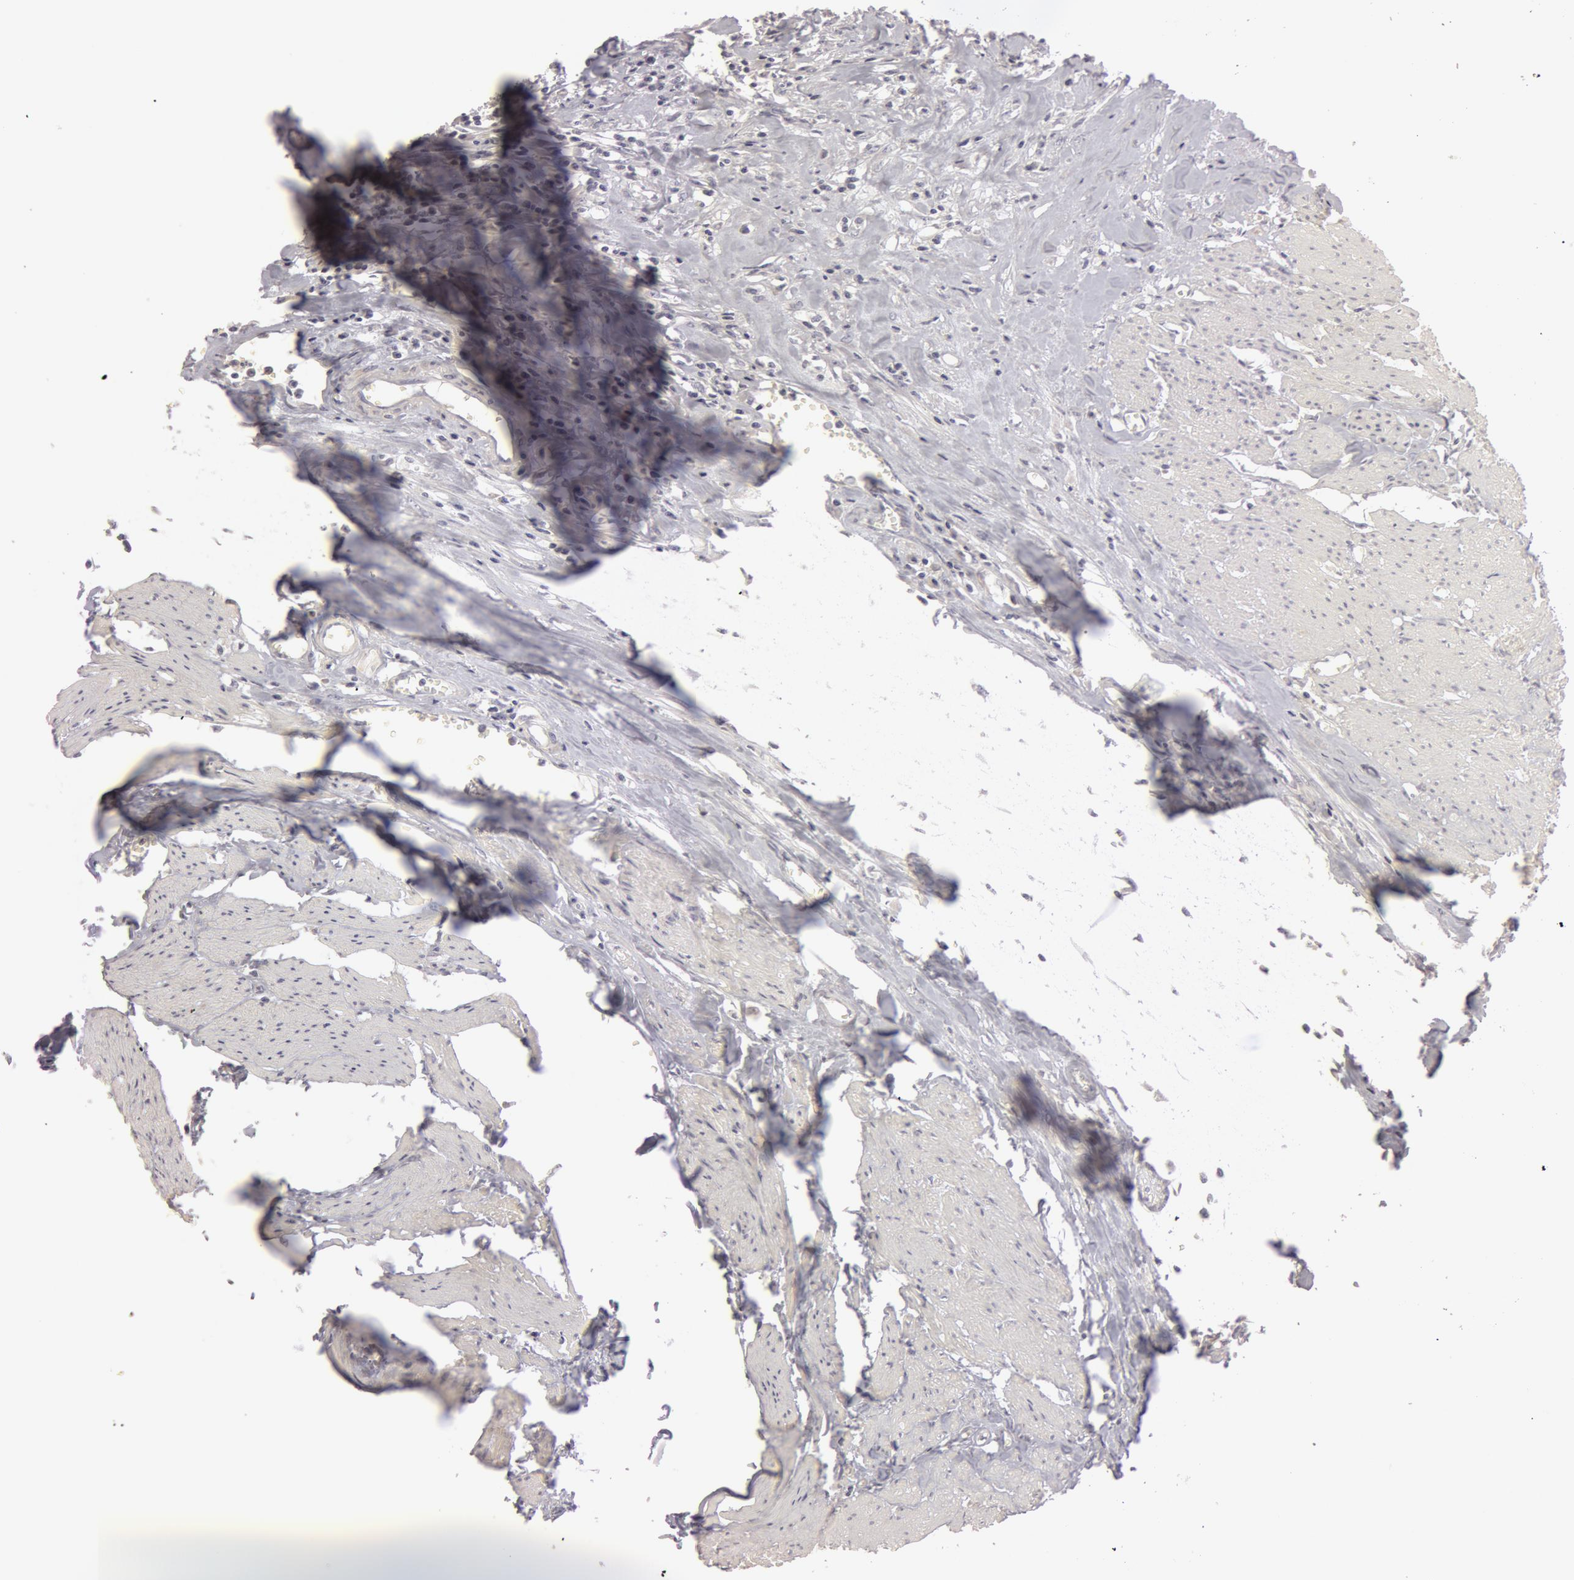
{"staining": {"intensity": "negative", "quantity": "none", "location": "none"}, "tissue": "urothelial cancer", "cell_type": "Tumor cells", "image_type": "cancer", "snomed": [{"axis": "morphology", "description": "Urothelial carcinoma, High grade"}, {"axis": "topography", "description": "Urinary bladder"}], "caption": "This photomicrograph is of high-grade urothelial carcinoma stained with immunohistochemistry (IHC) to label a protein in brown with the nuclei are counter-stained blue. There is no positivity in tumor cells. (IHC, brightfield microscopy, high magnification).", "gene": "RALGAPA1", "patient": {"sex": "male", "age": 54}}